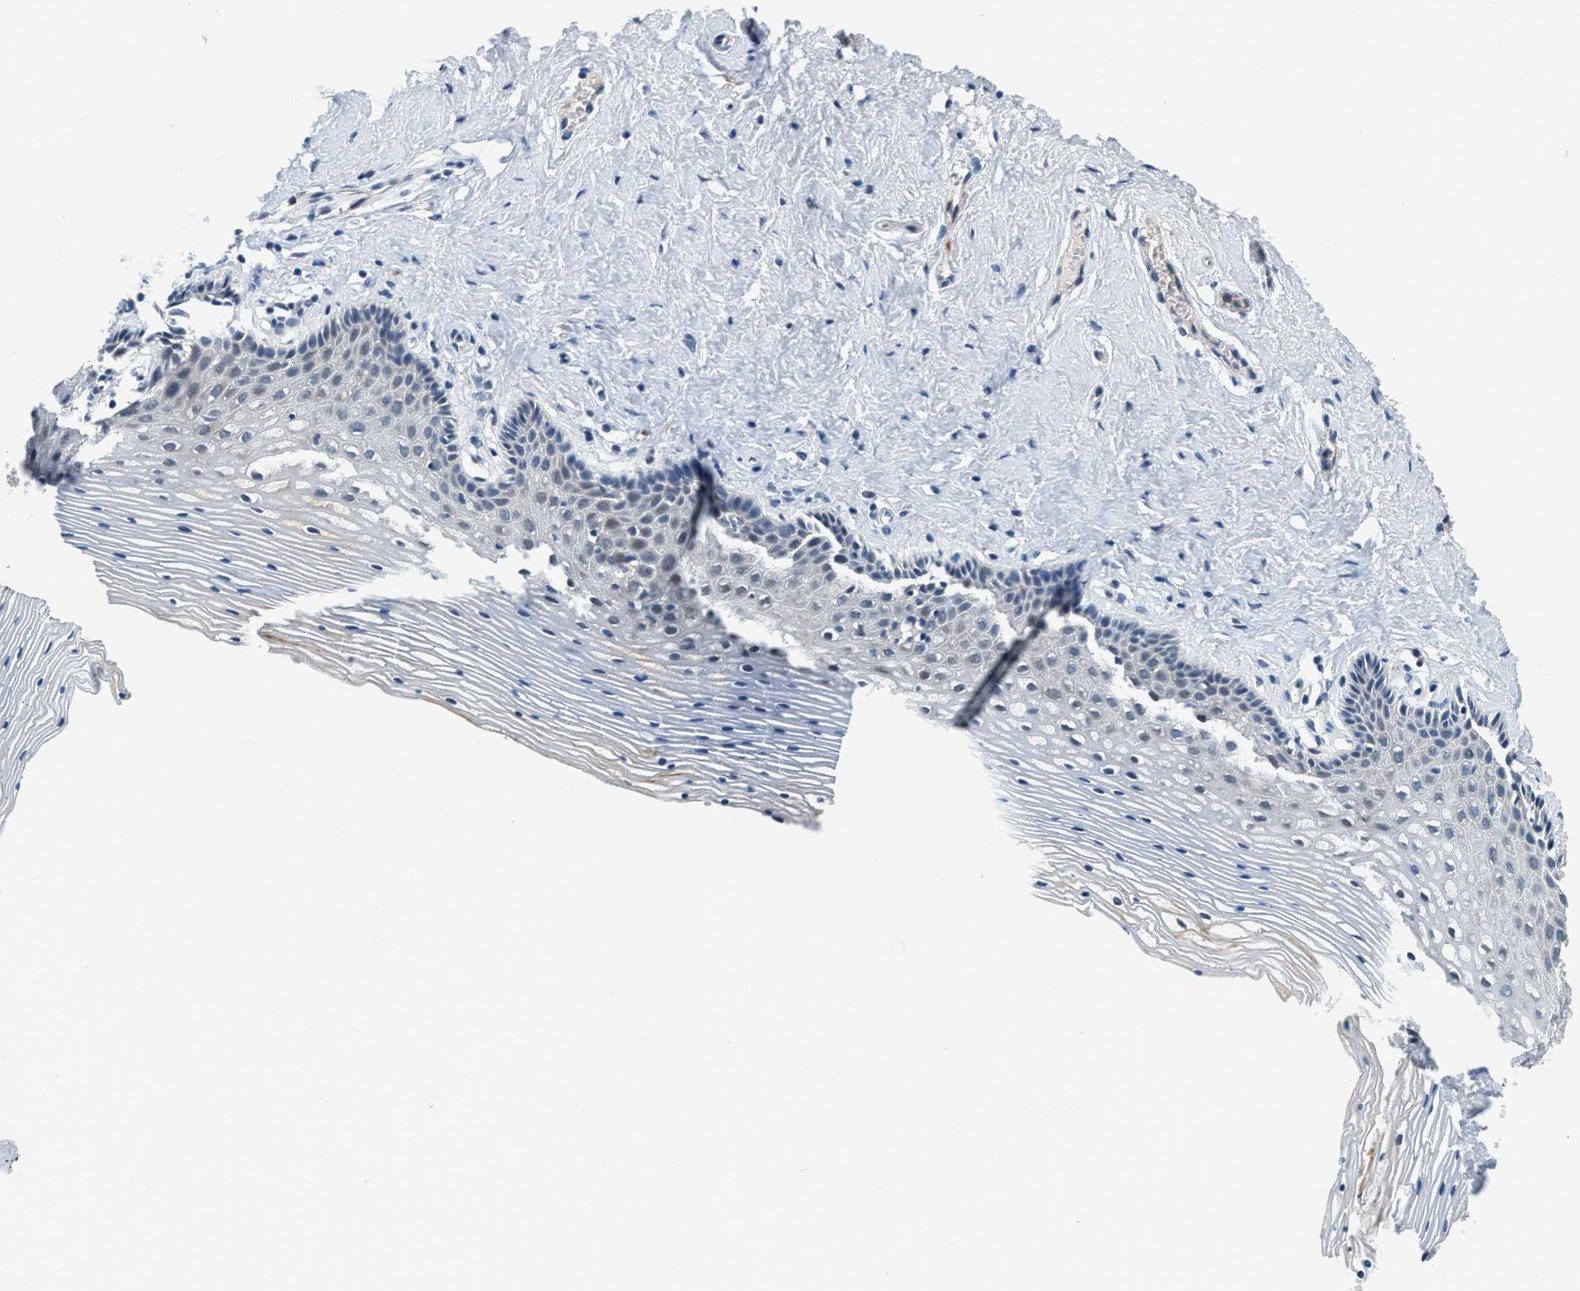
{"staining": {"intensity": "moderate", "quantity": "<25%", "location": "cytoplasmic/membranous"}, "tissue": "vagina", "cell_type": "Squamous epithelial cells", "image_type": "normal", "snomed": [{"axis": "morphology", "description": "Normal tissue, NOS"}, {"axis": "topography", "description": "Vagina"}], "caption": "Unremarkable vagina reveals moderate cytoplasmic/membranous expression in approximately <25% of squamous epithelial cells, visualized by immunohistochemistry. (DAB (3,3'-diaminobenzidine) IHC, brown staining for protein, blue staining for nuclei).", "gene": "YAE1", "patient": {"sex": "female", "age": 32}}